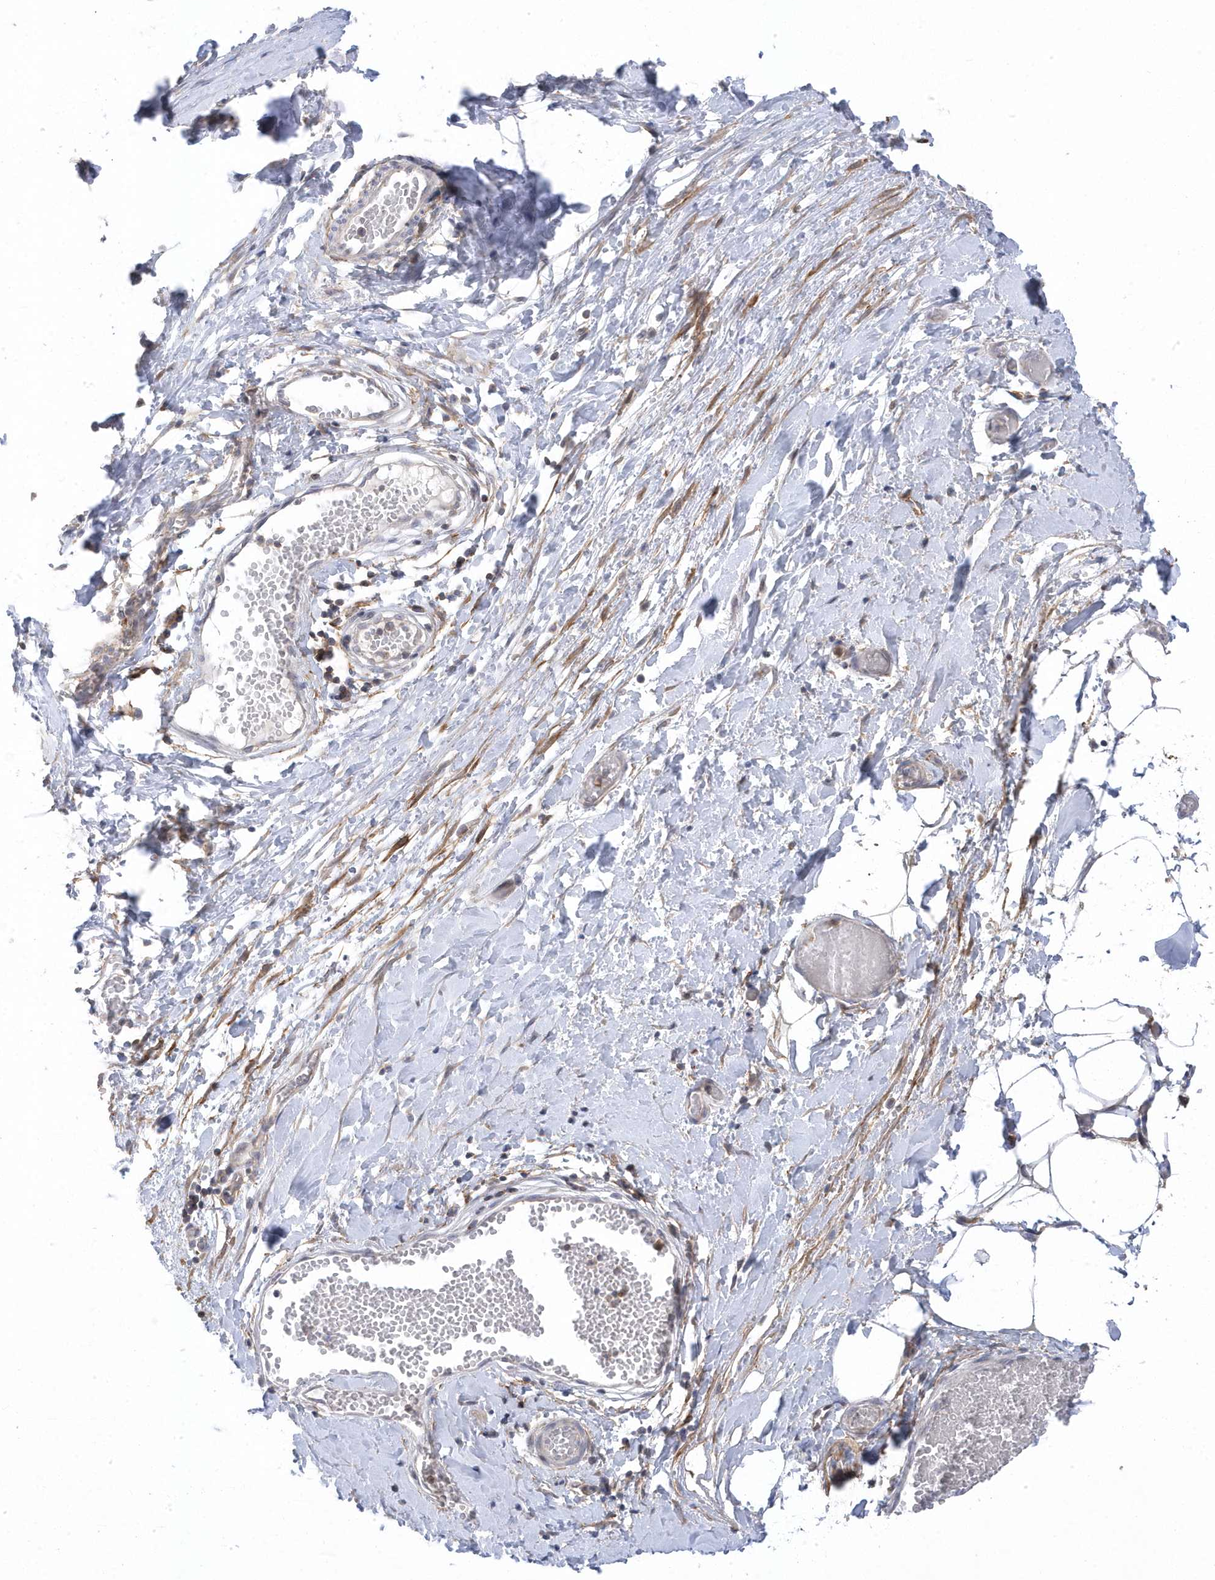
{"staining": {"intensity": "moderate", "quantity": "25%-75%", "location": "cytoplasmic/membranous"}, "tissue": "smooth muscle", "cell_type": "Smooth muscle cells", "image_type": "normal", "snomed": [{"axis": "morphology", "description": "Normal tissue, NOS"}, {"axis": "morphology", "description": "Adenocarcinoma, NOS"}, {"axis": "topography", "description": "Colon"}, {"axis": "topography", "description": "Peripheral nerve tissue"}], "caption": "Brown immunohistochemical staining in normal human smooth muscle demonstrates moderate cytoplasmic/membranous staining in approximately 25%-75% of smooth muscle cells.", "gene": "ANAPC1", "patient": {"sex": "male", "age": 14}}